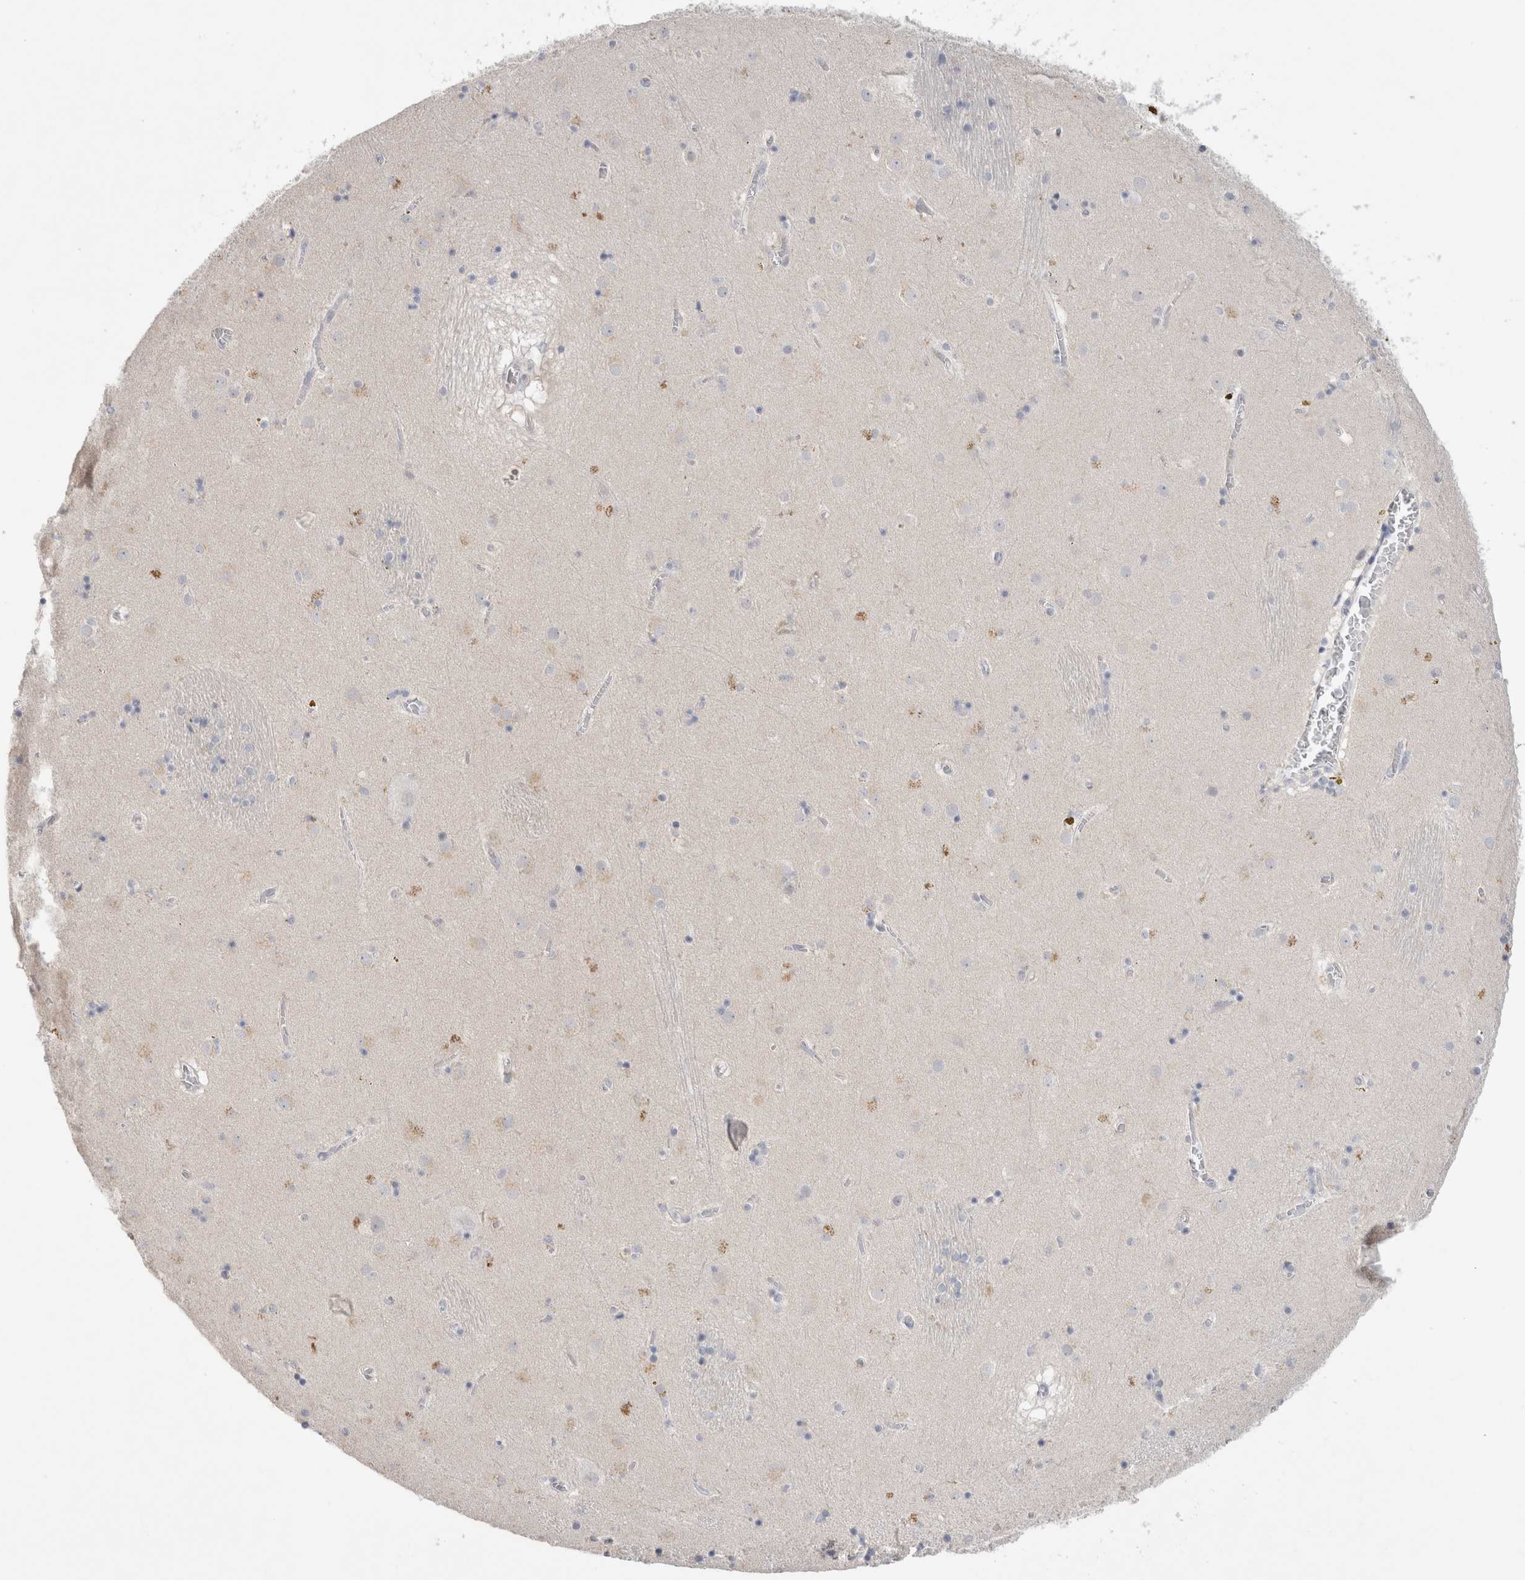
{"staining": {"intensity": "negative", "quantity": "none", "location": "none"}, "tissue": "caudate", "cell_type": "Glial cells", "image_type": "normal", "snomed": [{"axis": "morphology", "description": "Normal tissue, NOS"}, {"axis": "topography", "description": "Lateral ventricle wall"}], "caption": "High power microscopy histopathology image of an immunohistochemistry photomicrograph of normal caudate, revealing no significant positivity in glial cells. (Stains: DAB immunohistochemistry with hematoxylin counter stain, Microscopy: brightfield microscopy at high magnification).", "gene": "TONSL", "patient": {"sex": "male", "age": 70}}